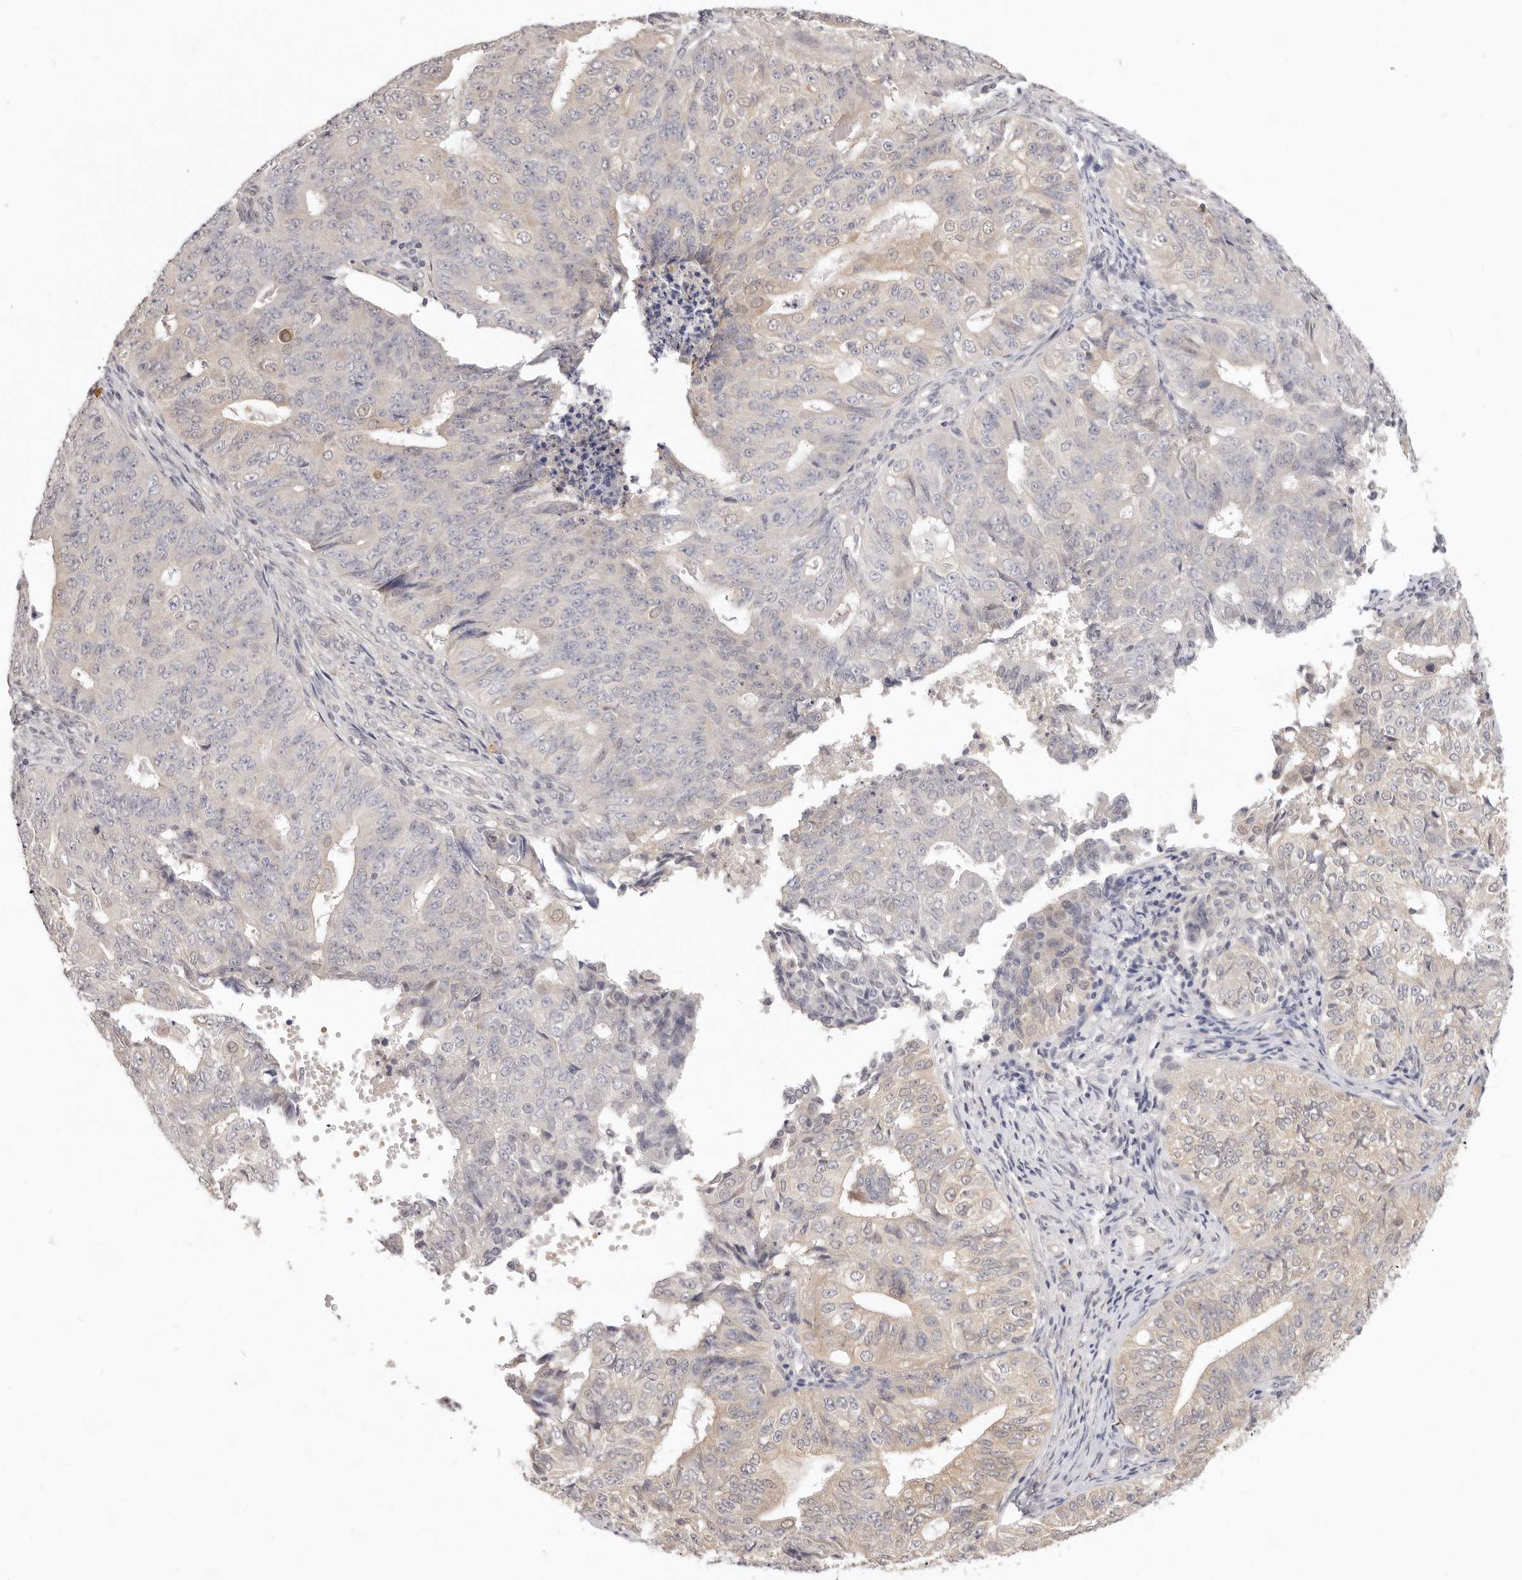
{"staining": {"intensity": "weak", "quantity": "<25%", "location": "cytoplasmic/membranous"}, "tissue": "endometrial cancer", "cell_type": "Tumor cells", "image_type": "cancer", "snomed": [{"axis": "morphology", "description": "Adenocarcinoma, NOS"}, {"axis": "topography", "description": "Endometrium"}], "caption": "Tumor cells show no significant protein positivity in endometrial cancer.", "gene": "GGPS1", "patient": {"sex": "female", "age": 32}}